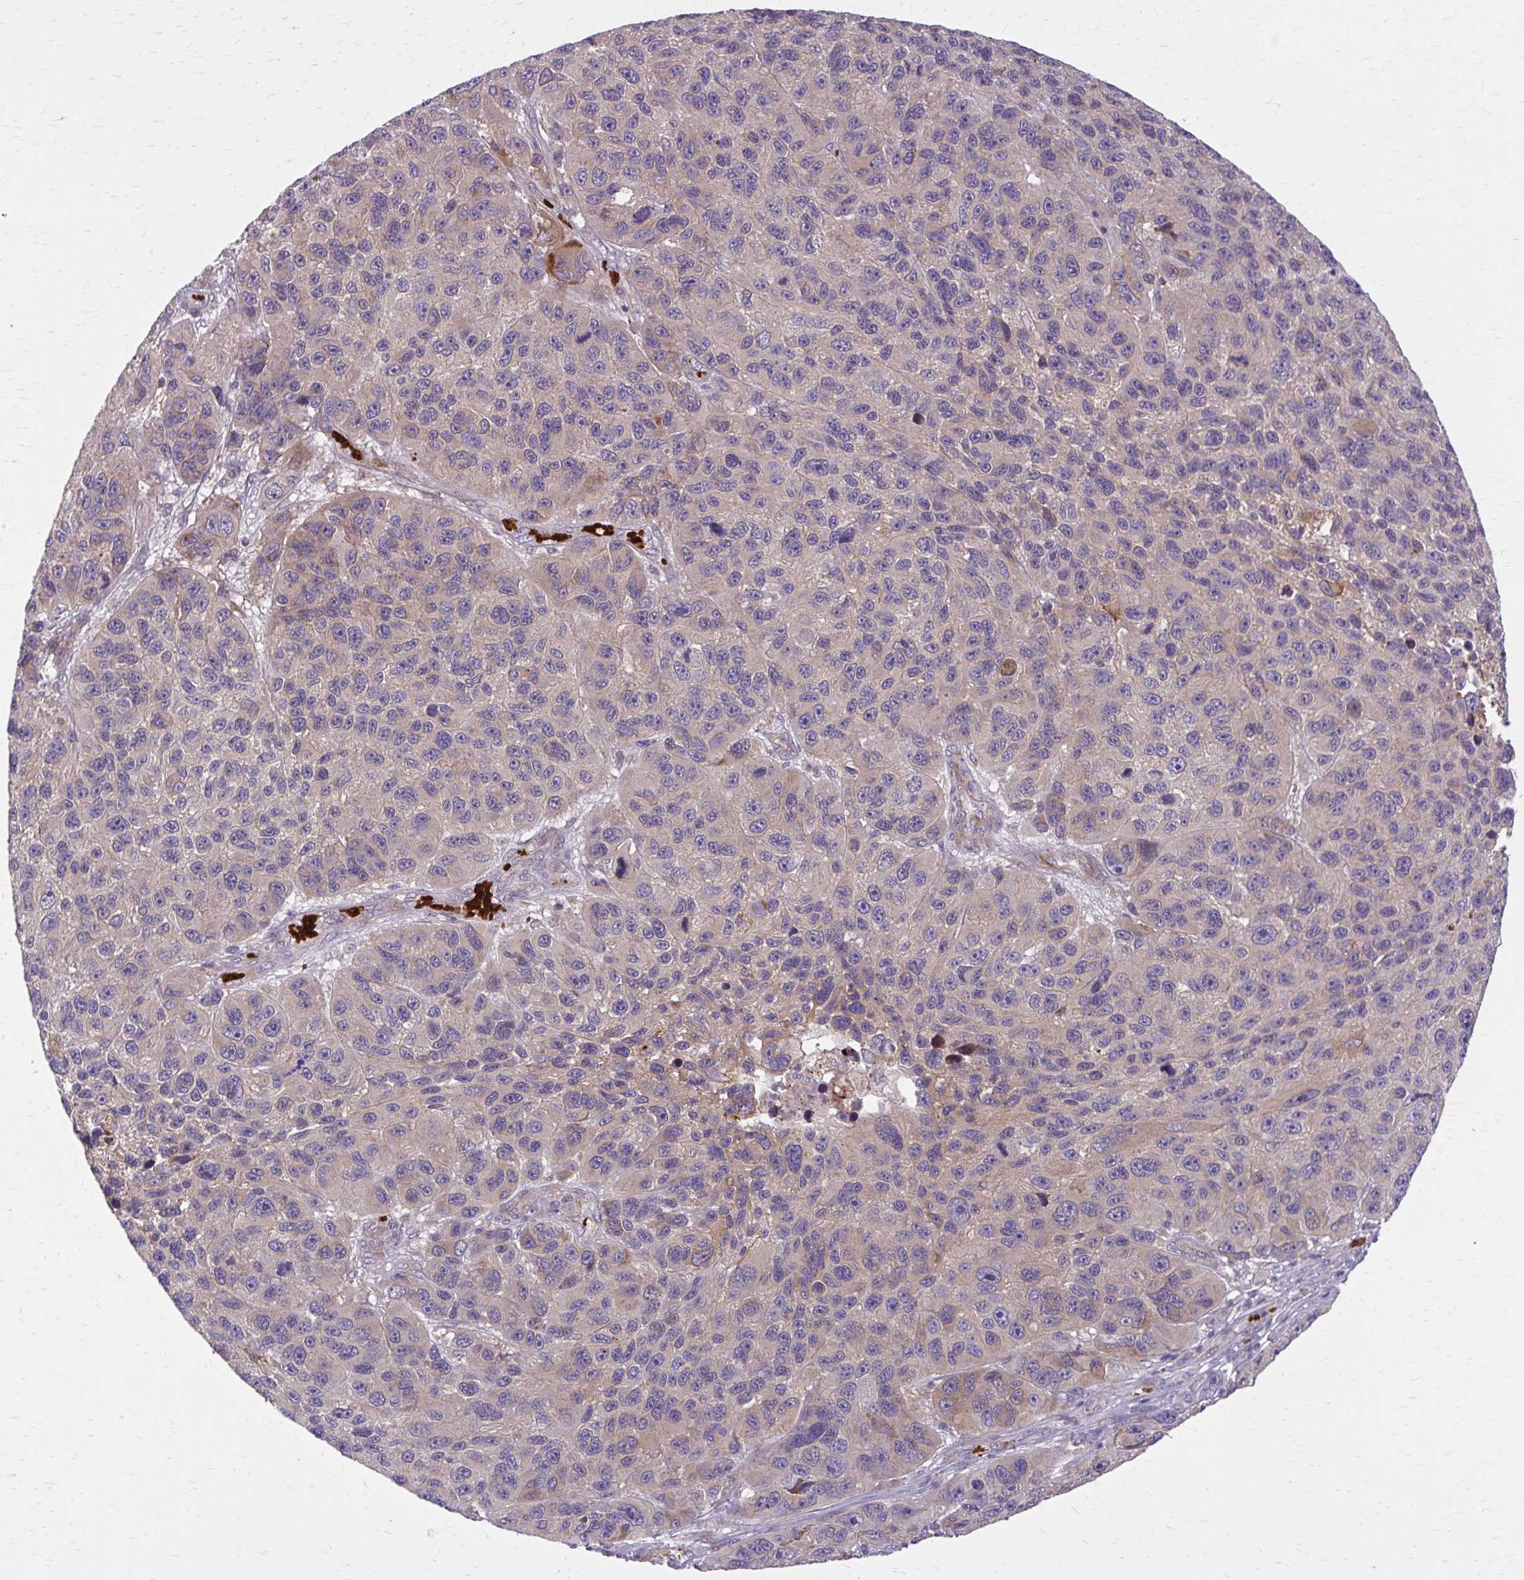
{"staining": {"intensity": "weak", "quantity": "<25%", "location": "cytoplasmic/membranous"}, "tissue": "melanoma", "cell_type": "Tumor cells", "image_type": "cancer", "snomed": [{"axis": "morphology", "description": "Malignant melanoma, NOS"}, {"axis": "topography", "description": "Skin"}], "caption": "Tumor cells show no significant expression in malignant melanoma. (Stains: DAB (3,3'-diaminobenzidine) IHC with hematoxylin counter stain, Microscopy: brightfield microscopy at high magnification).", "gene": "SNF8", "patient": {"sex": "male", "age": 53}}